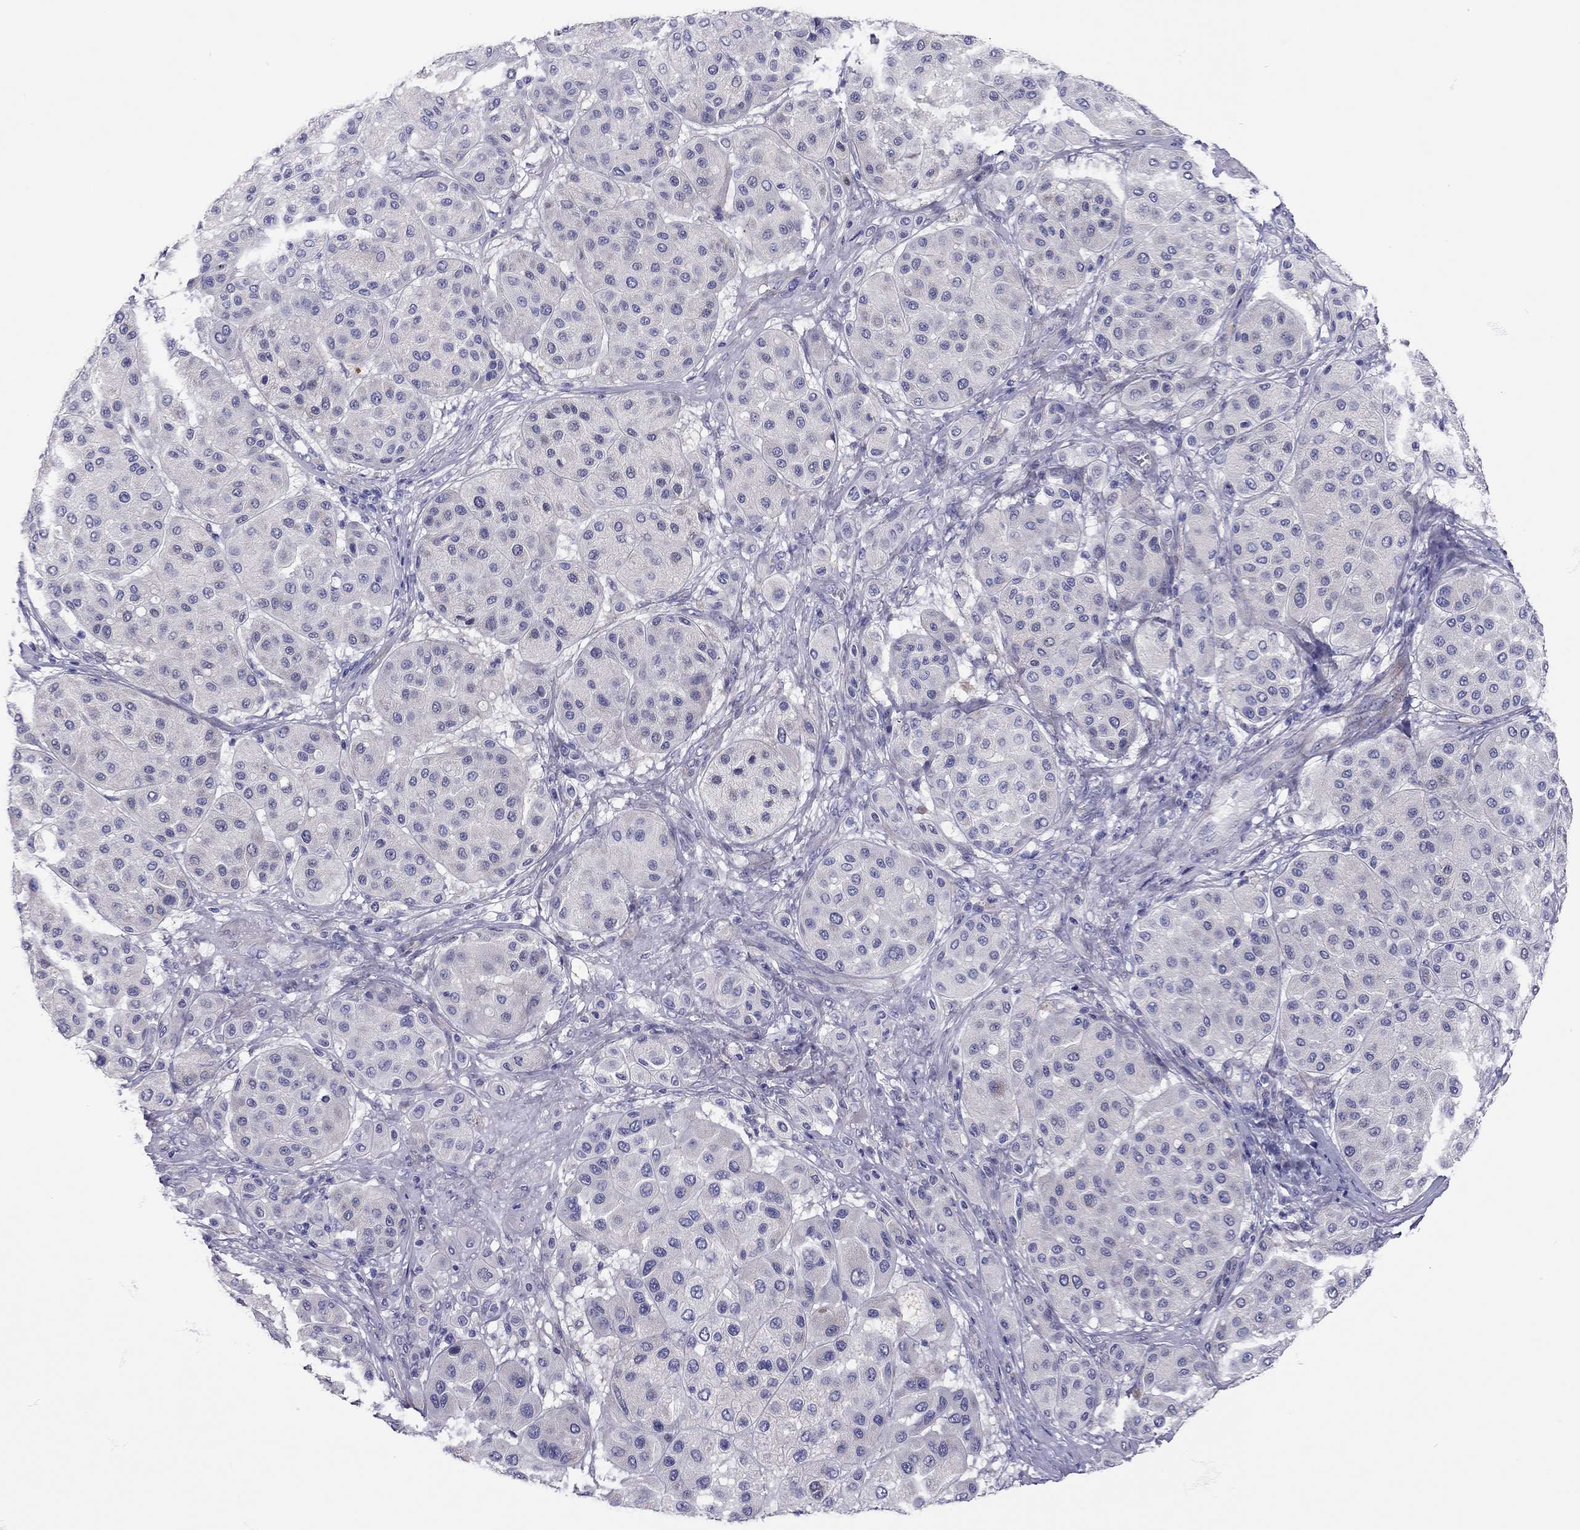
{"staining": {"intensity": "negative", "quantity": "none", "location": "none"}, "tissue": "melanoma", "cell_type": "Tumor cells", "image_type": "cancer", "snomed": [{"axis": "morphology", "description": "Malignant melanoma, Metastatic site"}, {"axis": "topography", "description": "Smooth muscle"}], "caption": "The micrograph displays no significant staining in tumor cells of malignant melanoma (metastatic site).", "gene": "SCARB1", "patient": {"sex": "male", "age": 41}}